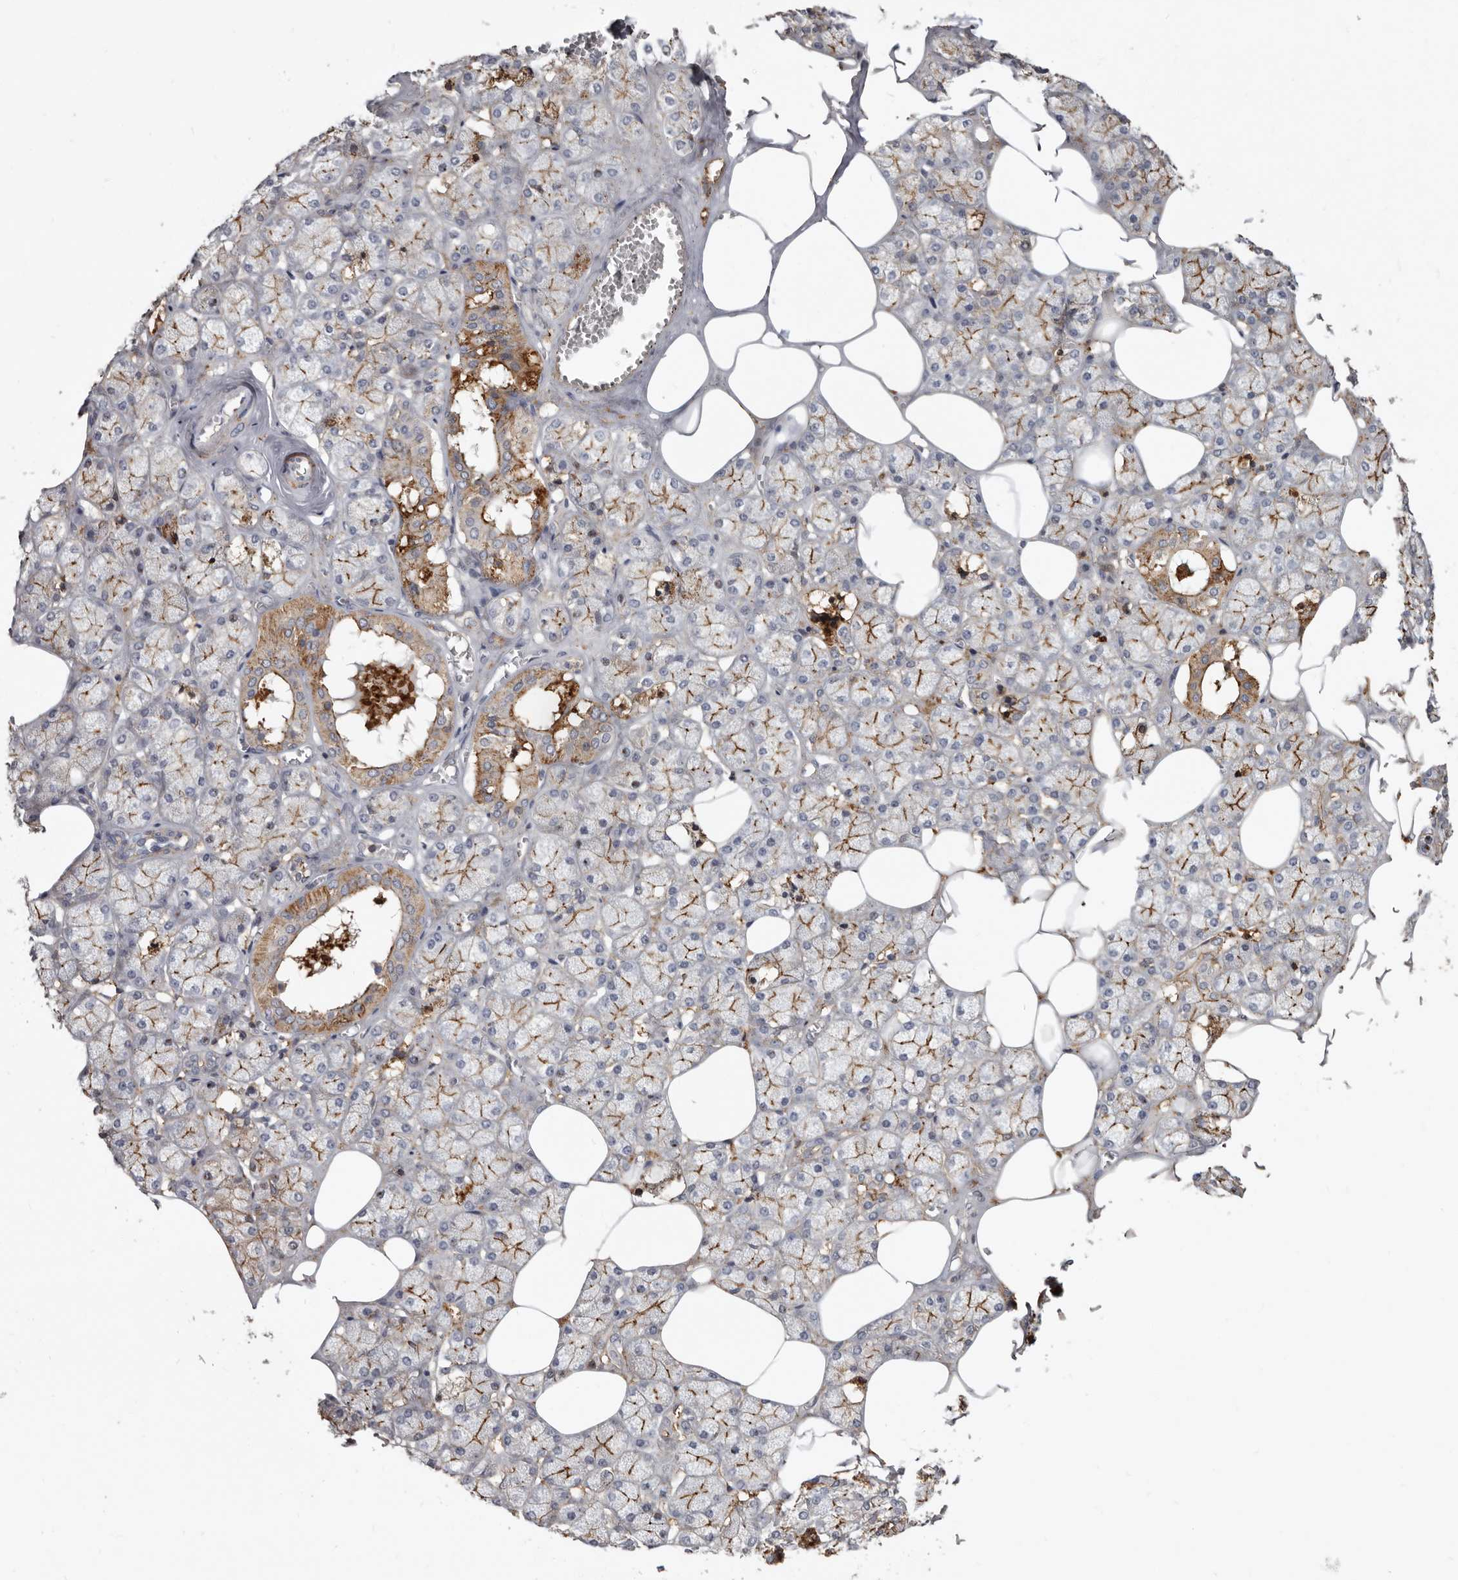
{"staining": {"intensity": "moderate", "quantity": "25%-75%", "location": "cytoplasmic/membranous"}, "tissue": "salivary gland", "cell_type": "Glandular cells", "image_type": "normal", "snomed": [{"axis": "morphology", "description": "Normal tissue, NOS"}, {"axis": "topography", "description": "Salivary gland"}], "caption": "Moderate cytoplasmic/membranous protein positivity is appreciated in about 25%-75% of glandular cells in salivary gland.", "gene": "KIF26B", "patient": {"sex": "male", "age": 62}}